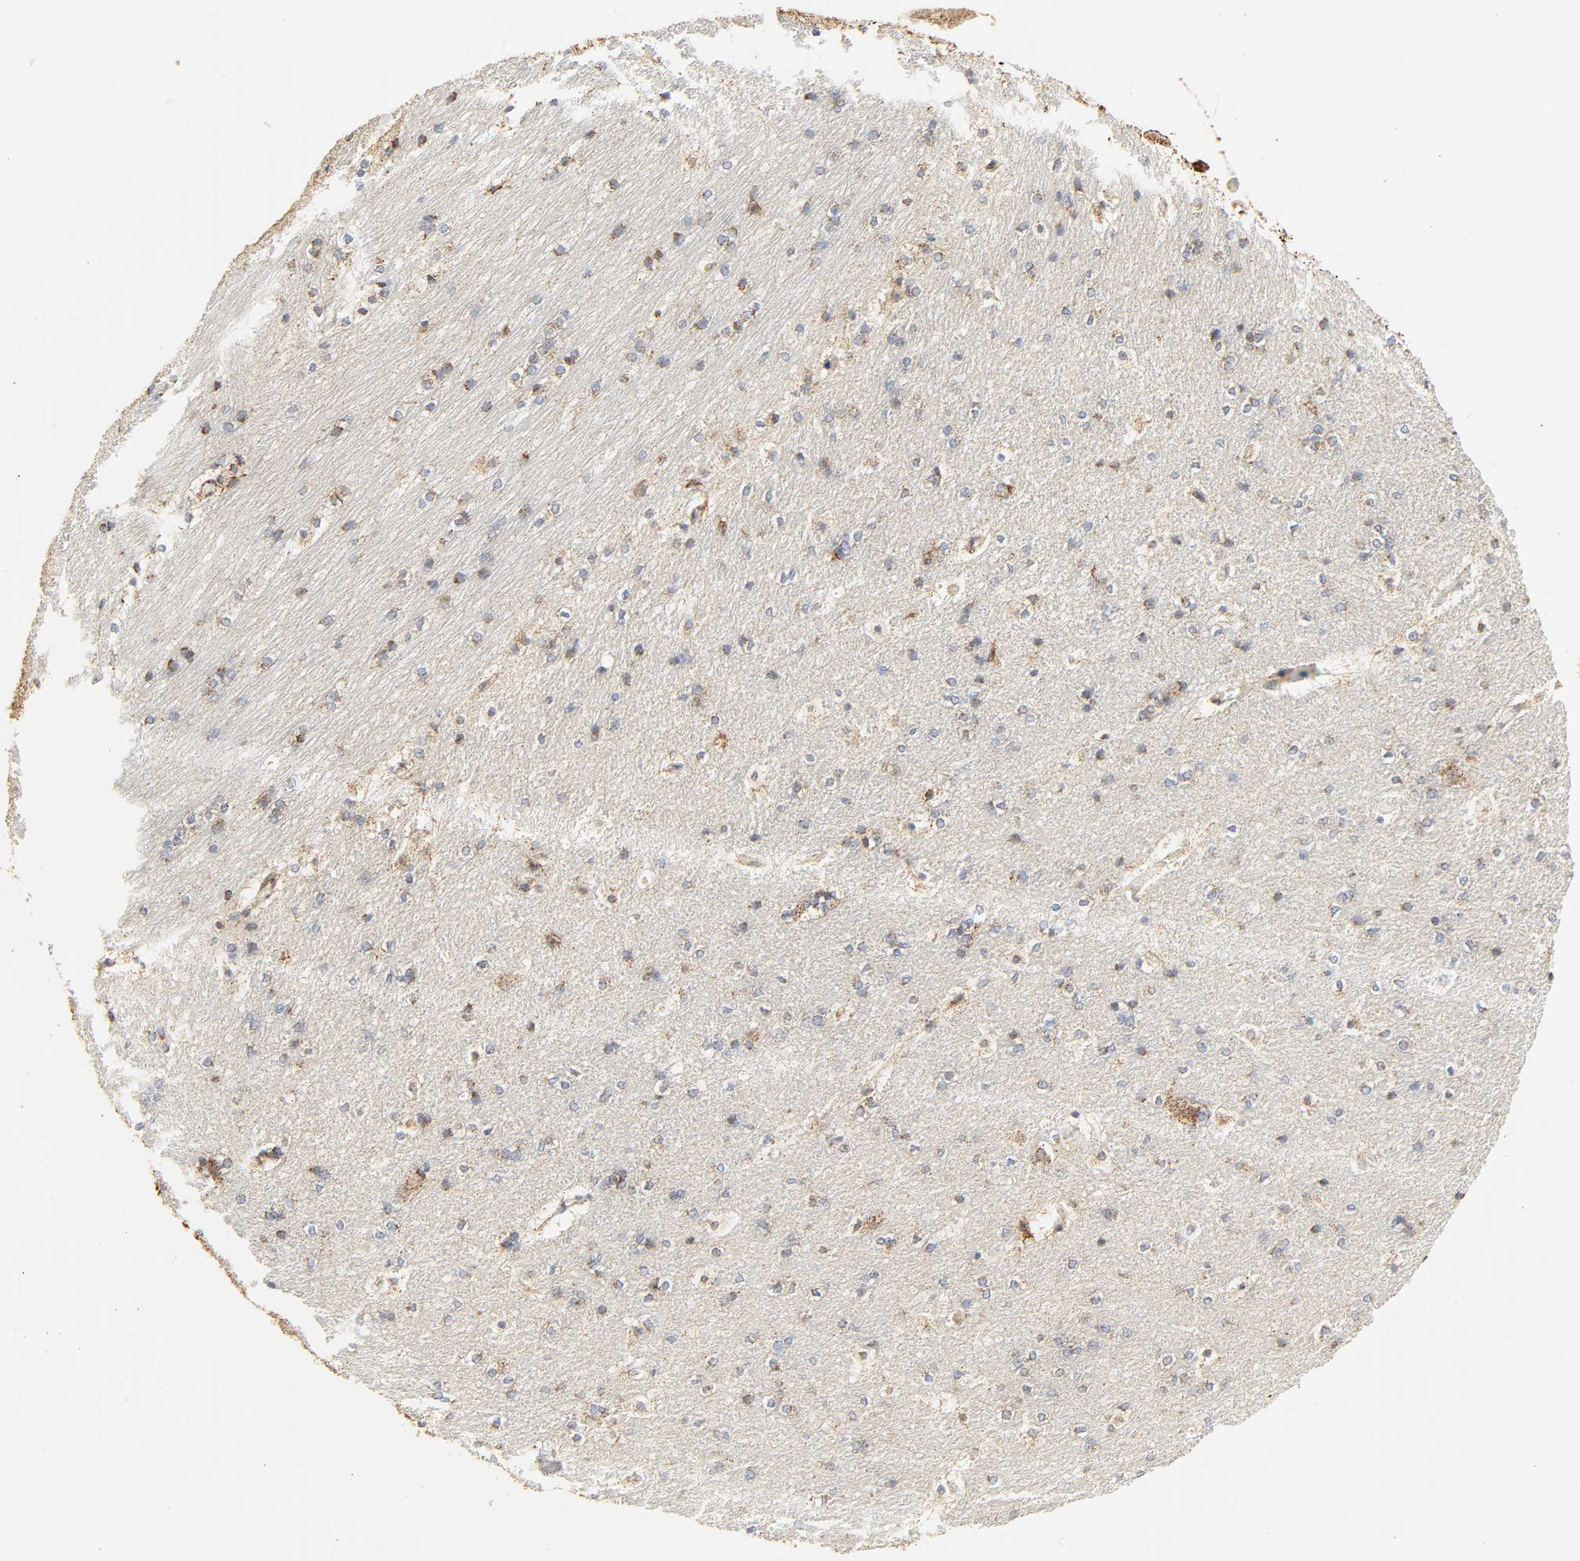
{"staining": {"intensity": "moderate", "quantity": "25%-75%", "location": "cytoplasmic/membranous"}, "tissue": "hippocampus", "cell_type": "Glial cells", "image_type": "normal", "snomed": [{"axis": "morphology", "description": "Normal tissue, NOS"}, {"axis": "topography", "description": "Hippocampus"}], "caption": "The immunohistochemical stain highlights moderate cytoplasmic/membranous expression in glial cells of benign hippocampus. The staining was performed using DAB to visualize the protein expression in brown, while the nuclei were stained in blue with hematoxylin (Magnification: 20x).", "gene": "ZMAT5", "patient": {"sex": "female", "age": 19}}